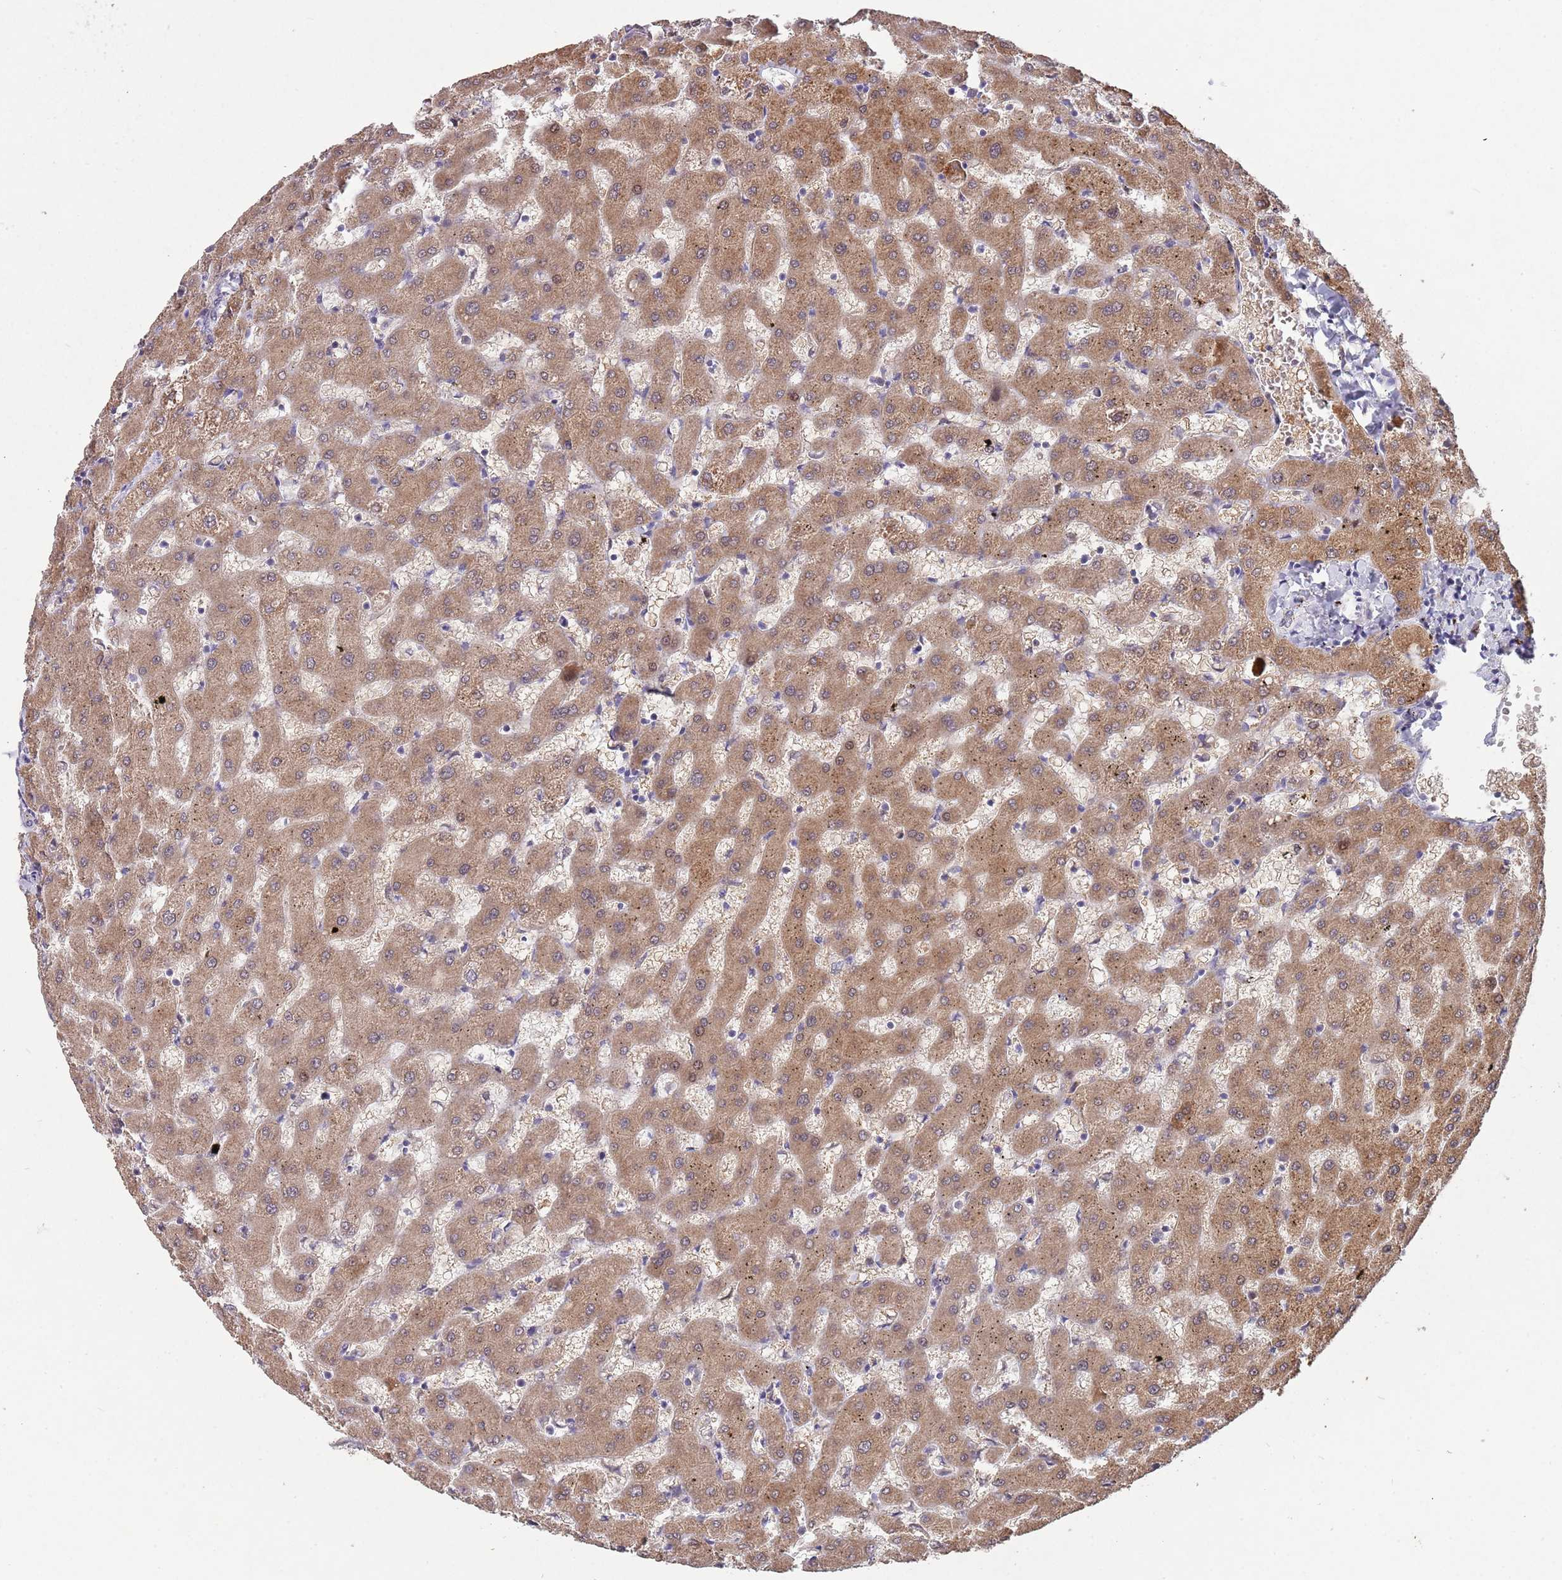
{"staining": {"intensity": "negative", "quantity": "none", "location": "none"}, "tissue": "liver", "cell_type": "Cholangiocytes", "image_type": "normal", "snomed": [{"axis": "morphology", "description": "Normal tissue, NOS"}, {"axis": "topography", "description": "Liver"}], "caption": "DAB (3,3'-diaminobenzidine) immunohistochemical staining of benign liver exhibits no significant expression in cholangiocytes. (Stains: DAB IHC with hematoxylin counter stain, Microscopy: brightfield microscopy at high magnification).", "gene": "ZNF639", "patient": {"sex": "female", "age": 63}}